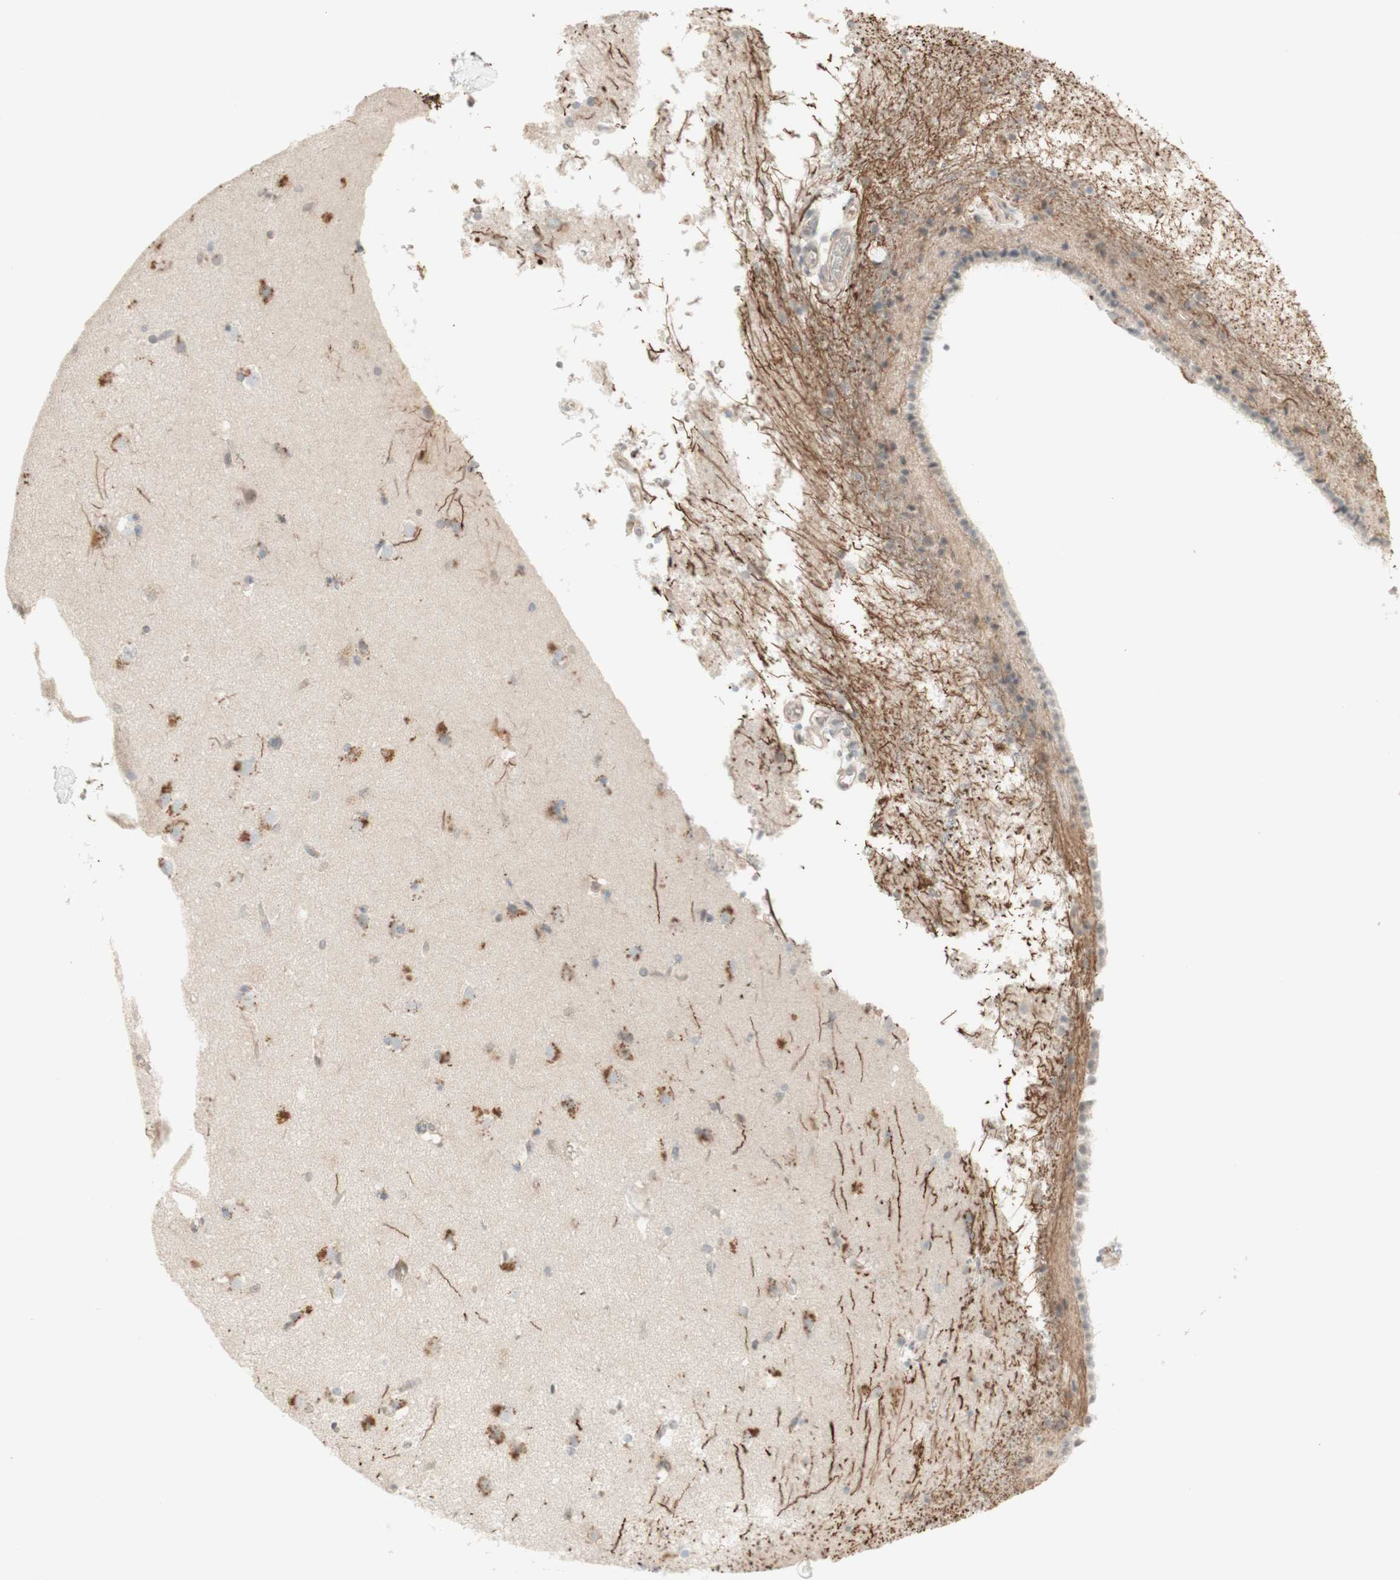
{"staining": {"intensity": "strong", "quantity": "<25%", "location": "cytoplasmic/membranous"}, "tissue": "caudate", "cell_type": "Glial cells", "image_type": "normal", "snomed": [{"axis": "morphology", "description": "Normal tissue, NOS"}, {"axis": "topography", "description": "Lateral ventricle wall"}], "caption": "Caudate stained for a protein (brown) shows strong cytoplasmic/membranous positive staining in about <25% of glial cells.", "gene": "PLCD4", "patient": {"sex": "female", "age": 19}}